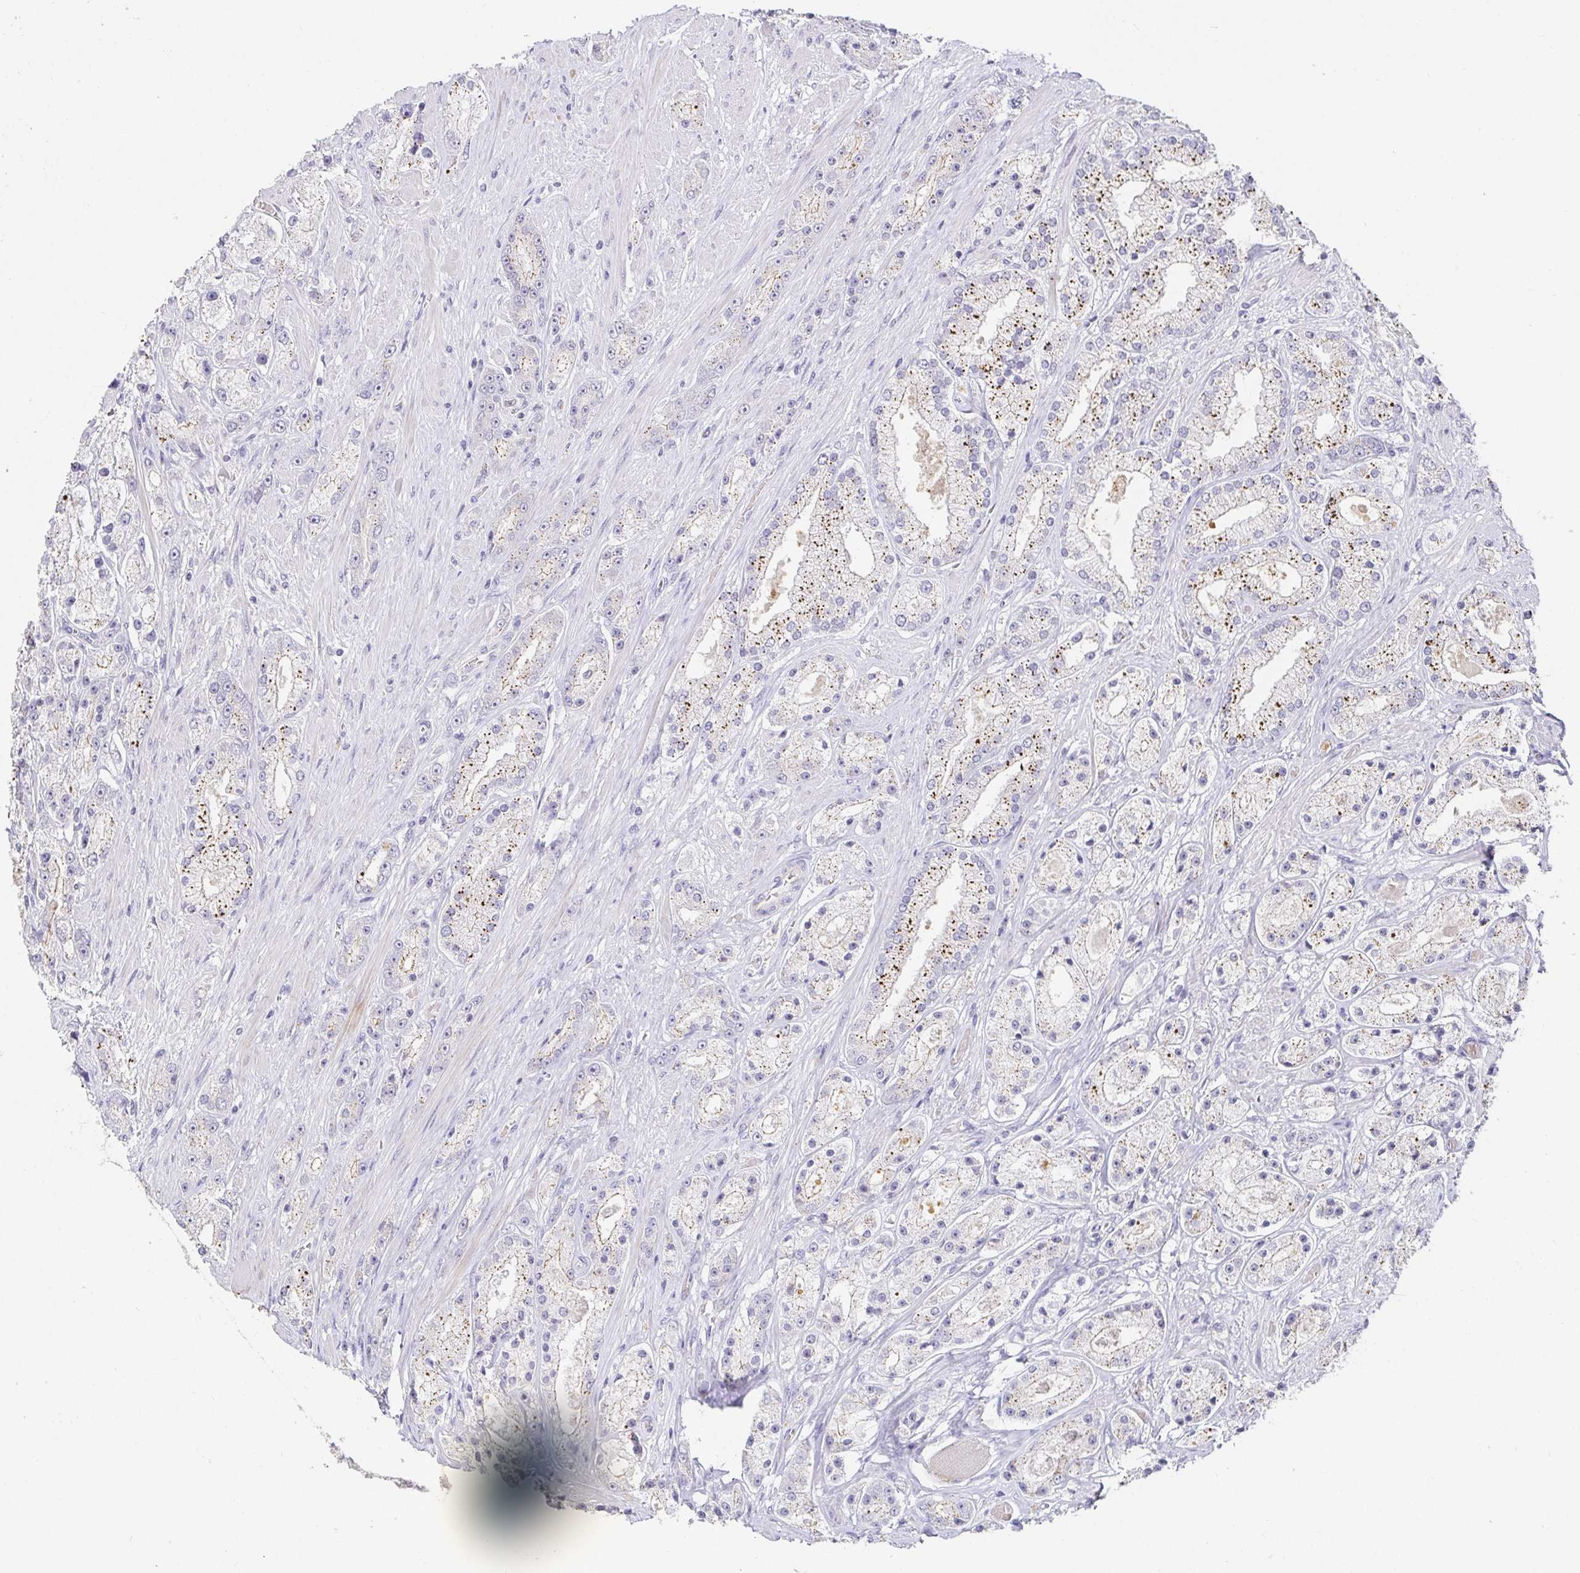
{"staining": {"intensity": "strong", "quantity": "25%-75%", "location": "cytoplasmic/membranous"}, "tissue": "prostate cancer", "cell_type": "Tumor cells", "image_type": "cancer", "snomed": [{"axis": "morphology", "description": "Adenocarcinoma, High grade"}, {"axis": "topography", "description": "Prostate"}], "caption": "Protein staining reveals strong cytoplasmic/membranous positivity in about 25%-75% of tumor cells in prostate adenocarcinoma (high-grade). (DAB IHC with brightfield microscopy, high magnification).", "gene": "PDX1", "patient": {"sex": "male", "age": 67}}